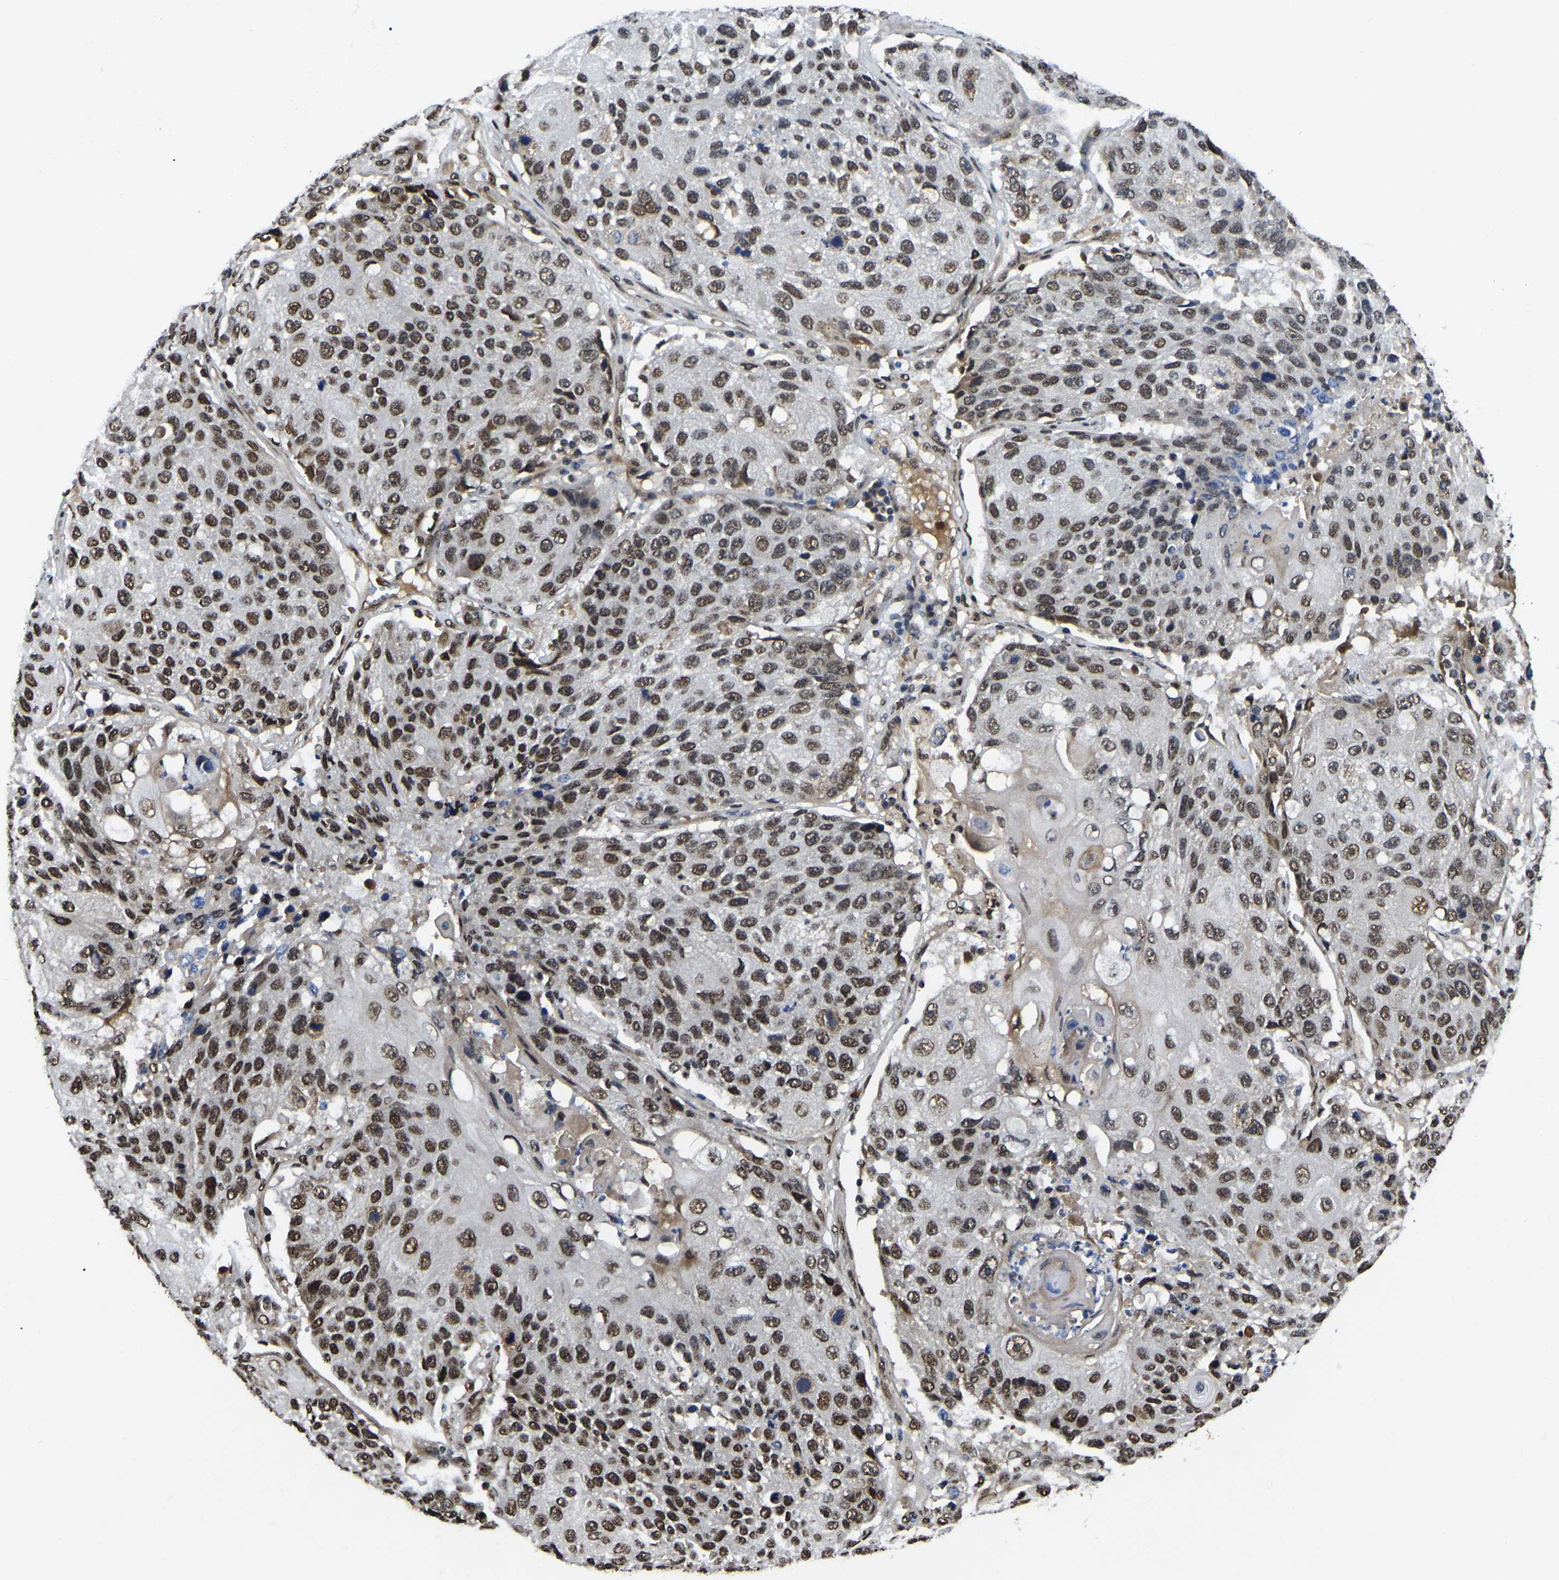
{"staining": {"intensity": "strong", "quantity": ">75%", "location": "nuclear"}, "tissue": "lung cancer", "cell_type": "Tumor cells", "image_type": "cancer", "snomed": [{"axis": "morphology", "description": "Squamous cell carcinoma, NOS"}, {"axis": "topography", "description": "Lung"}], "caption": "Immunohistochemistry (IHC) histopathology image of human squamous cell carcinoma (lung) stained for a protein (brown), which reveals high levels of strong nuclear positivity in about >75% of tumor cells.", "gene": "TRIM35", "patient": {"sex": "male", "age": 61}}